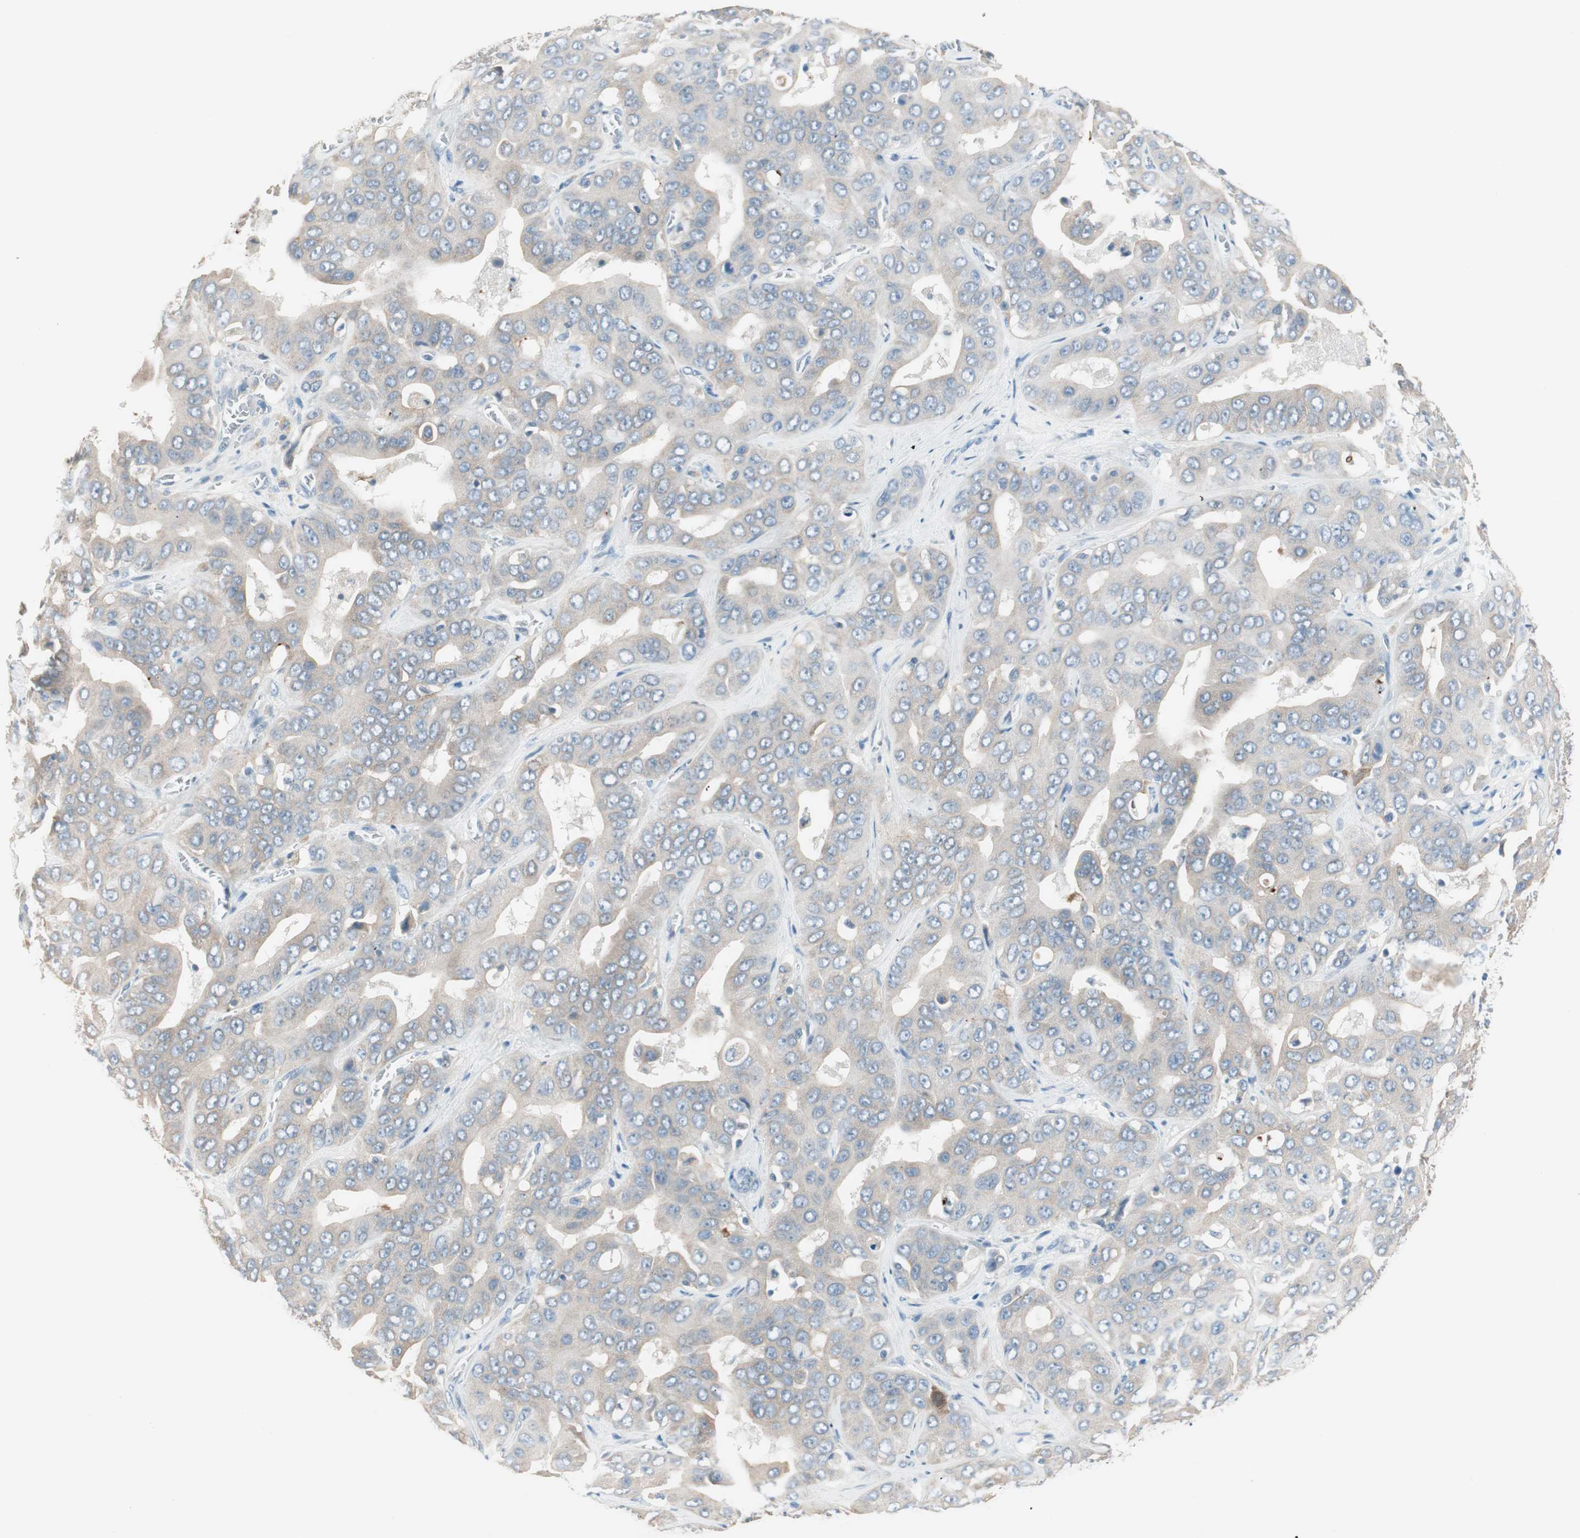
{"staining": {"intensity": "weak", "quantity": ">75%", "location": "cytoplasmic/membranous"}, "tissue": "liver cancer", "cell_type": "Tumor cells", "image_type": "cancer", "snomed": [{"axis": "morphology", "description": "Cholangiocarcinoma"}, {"axis": "topography", "description": "Liver"}], "caption": "DAB immunohistochemical staining of human cholangiocarcinoma (liver) exhibits weak cytoplasmic/membranous protein positivity in approximately >75% of tumor cells.", "gene": "GNAO1", "patient": {"sex": "female", "age": 52}}